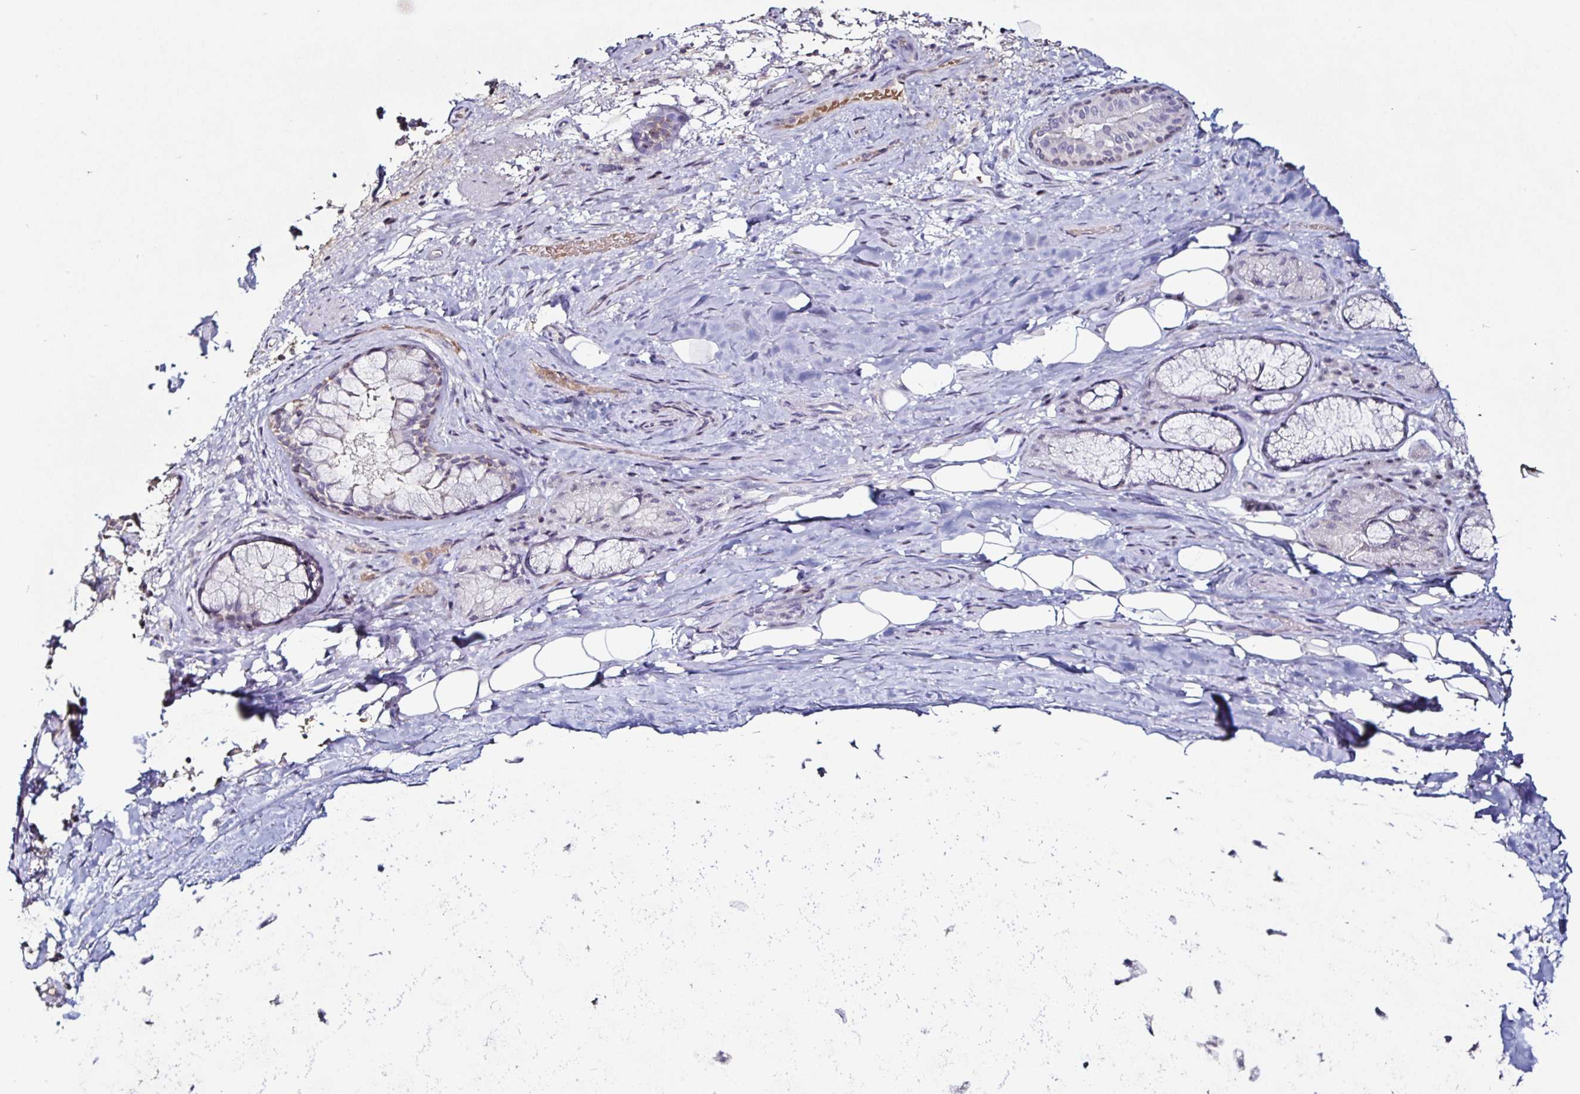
{"staining": {"intensity": "negative", "quantity": "none", "location": "none"}, "tissue": "adipose tissue", "cell_type": "Adipocytes", "image_type": "normal", "snomed": [{"axis": "morphology", "description": "Normal tissue, NOS"}, {"axis": "topography", "description": "Cartilage tissue"}, {"axis": "topography", "description": "Bronchus"}], "caption": "Protein analysis of unremarkable adipose tissue shows no significant staining in adipocytes. (Brightfield microscopy of DAB IHC at high magnification).", "gene": "FAIM2", "patient": {"sex": "male", "age": 64}}